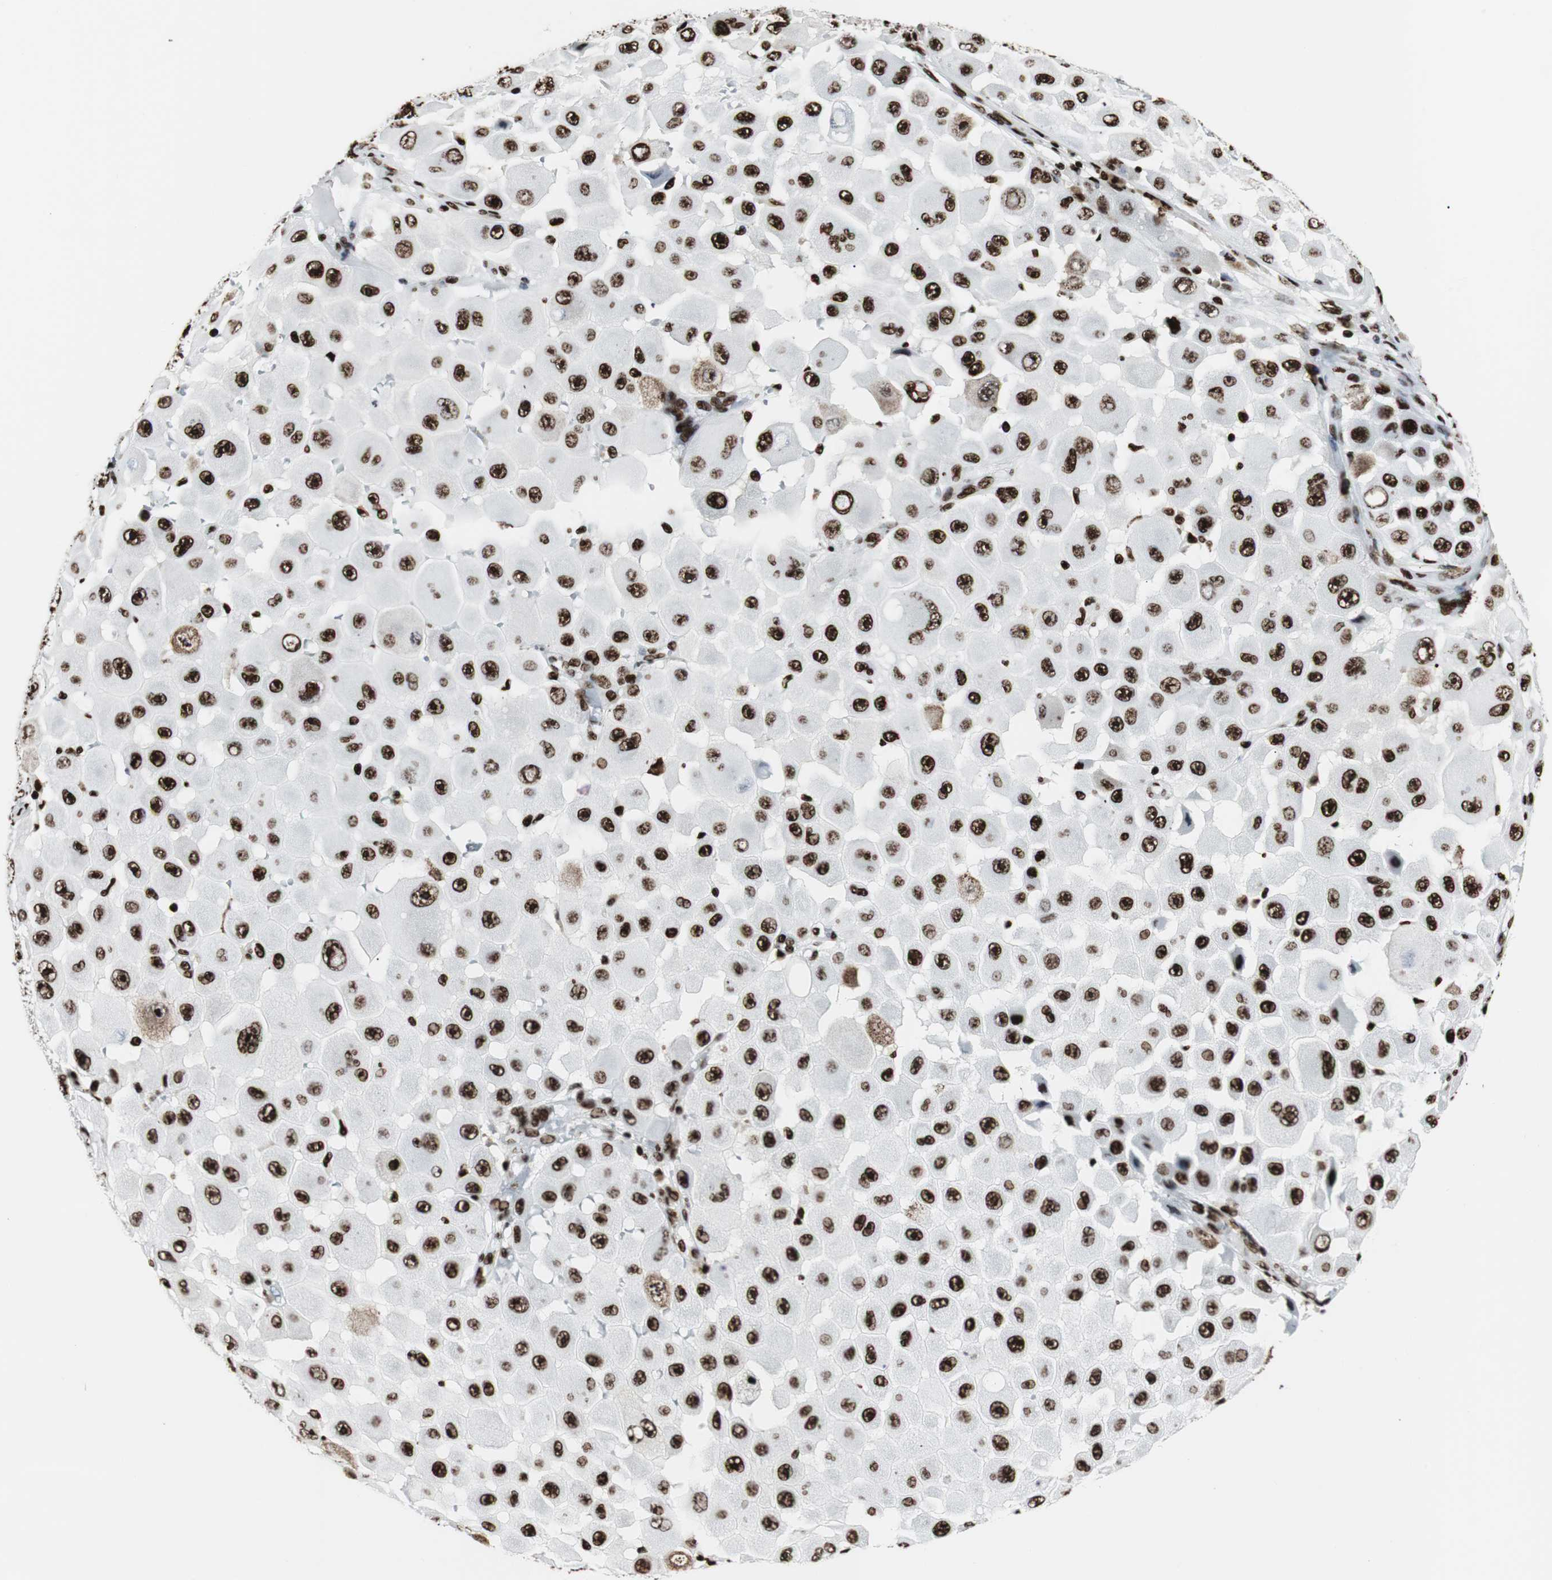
{"staining": {"intensity": "strong", "quantity": ">75%", "location": "nuclear"}, "tissue": "melanoma", "cell_type": "Tumor cells", "image_type": "cancer", "snomed": [{"axis": "morphology", "description": "Malignant melanoma, NOS"}, {"axis": "topography", "description": "Skin"}], "caption": "Melanoma stained for a protein reveals strong nuclear positivity in tumor cells.", "gene": "NCL", "patient": {"sex": "female", "age": 81}}